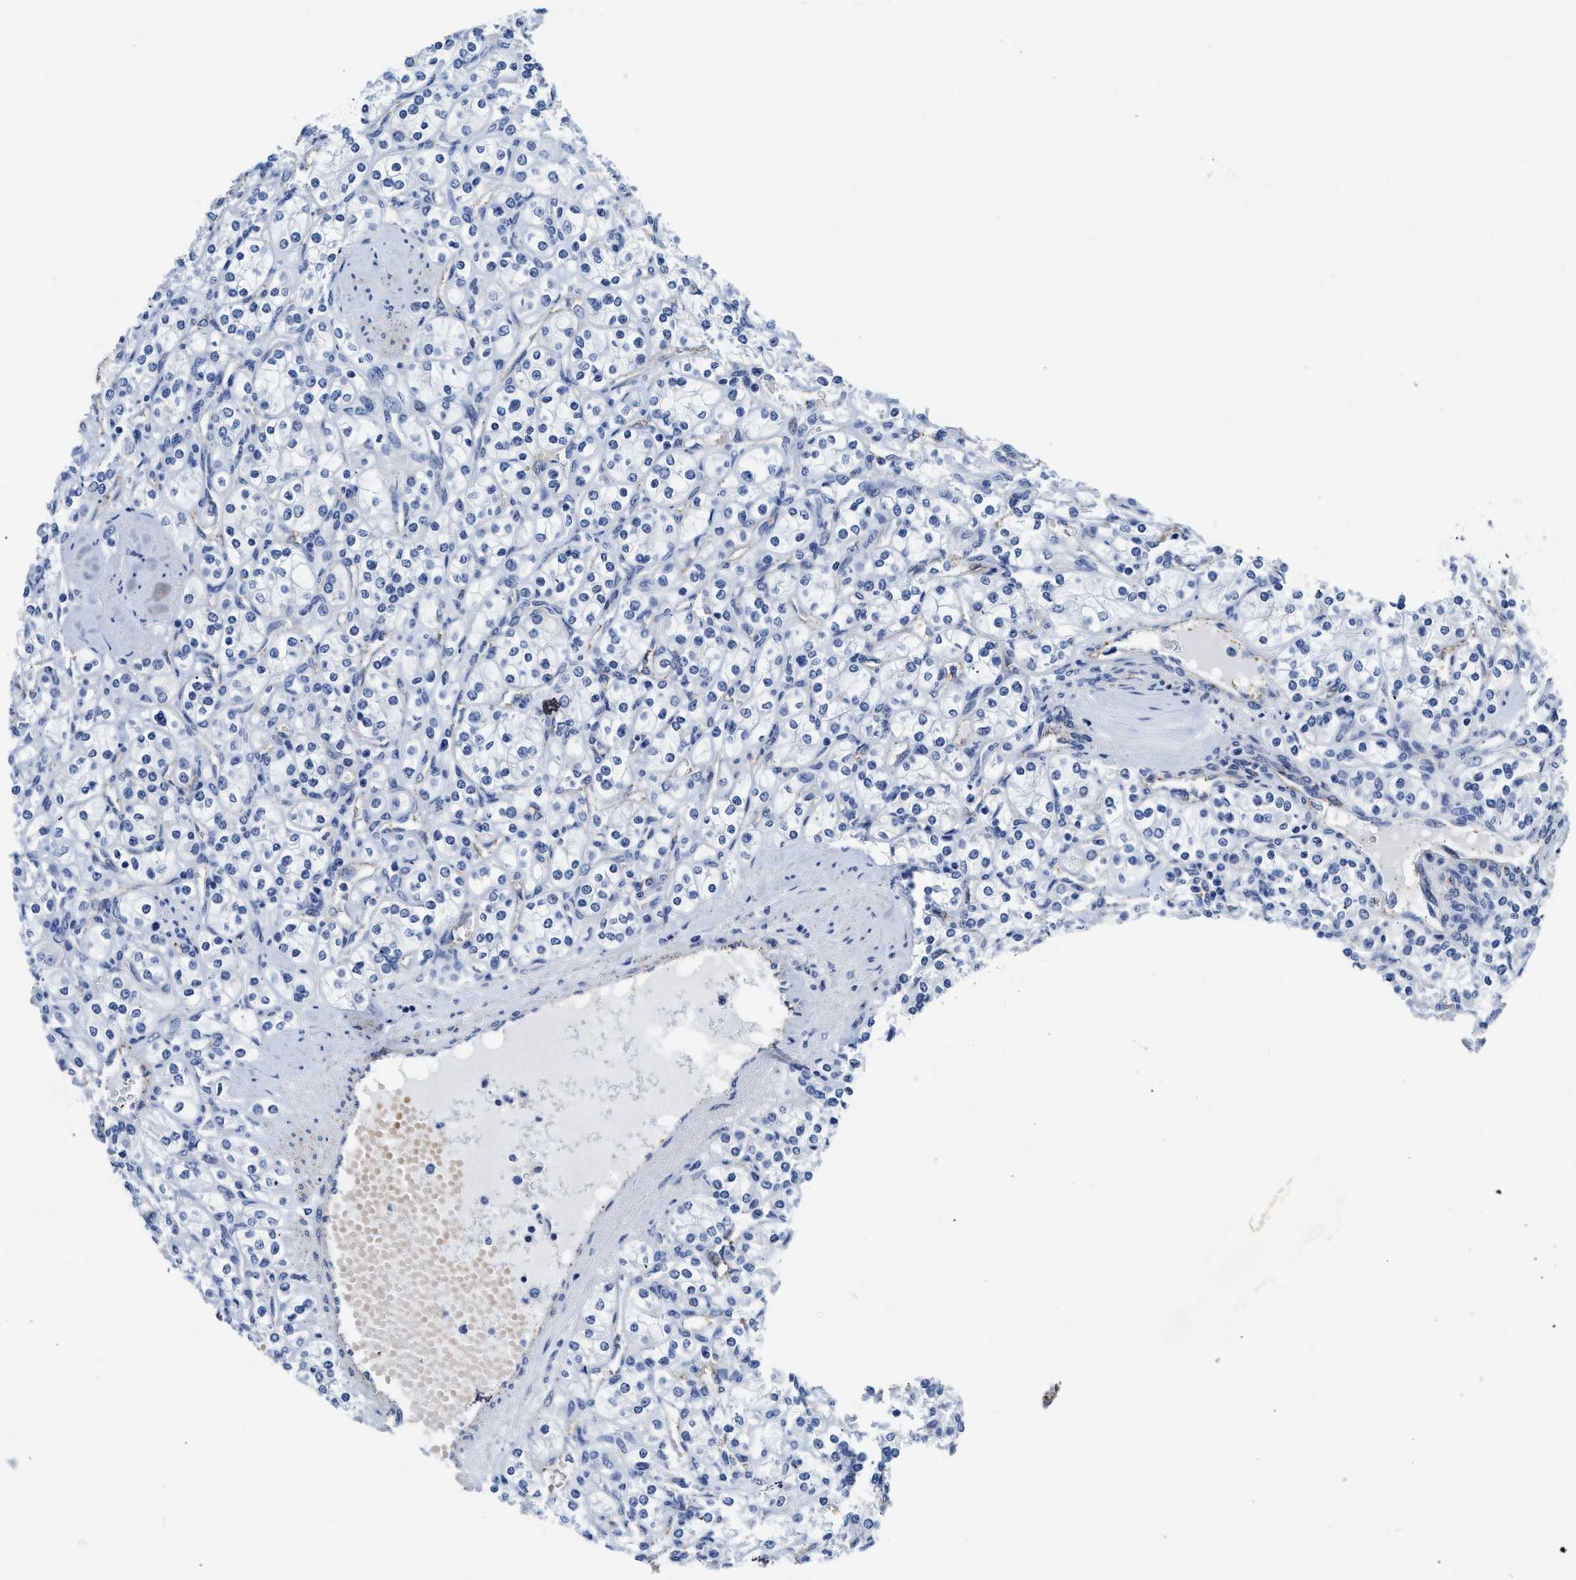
{"staining": {"intensity": "negative", "quantity": "none", "location": "none"}, "tissue": "renal cancer", "cell_type": "Tumor cells", "image_type": "cancer", "snomed": [{"axis": "morphology", "description": "Adenocarcinoma, NOS"}, {"axis": "topography", "description": "Kidney"}], "caption": "Immunohistochemistry histopathology image of renal cancer stained for a protein (brown), which shows no expression in tumor cells. (DAB immunohistochemistry (IHC) with hematoxylin counter stain).", "gene": "KCNMB3", "patient": {"sex": "male", "age": 77}}